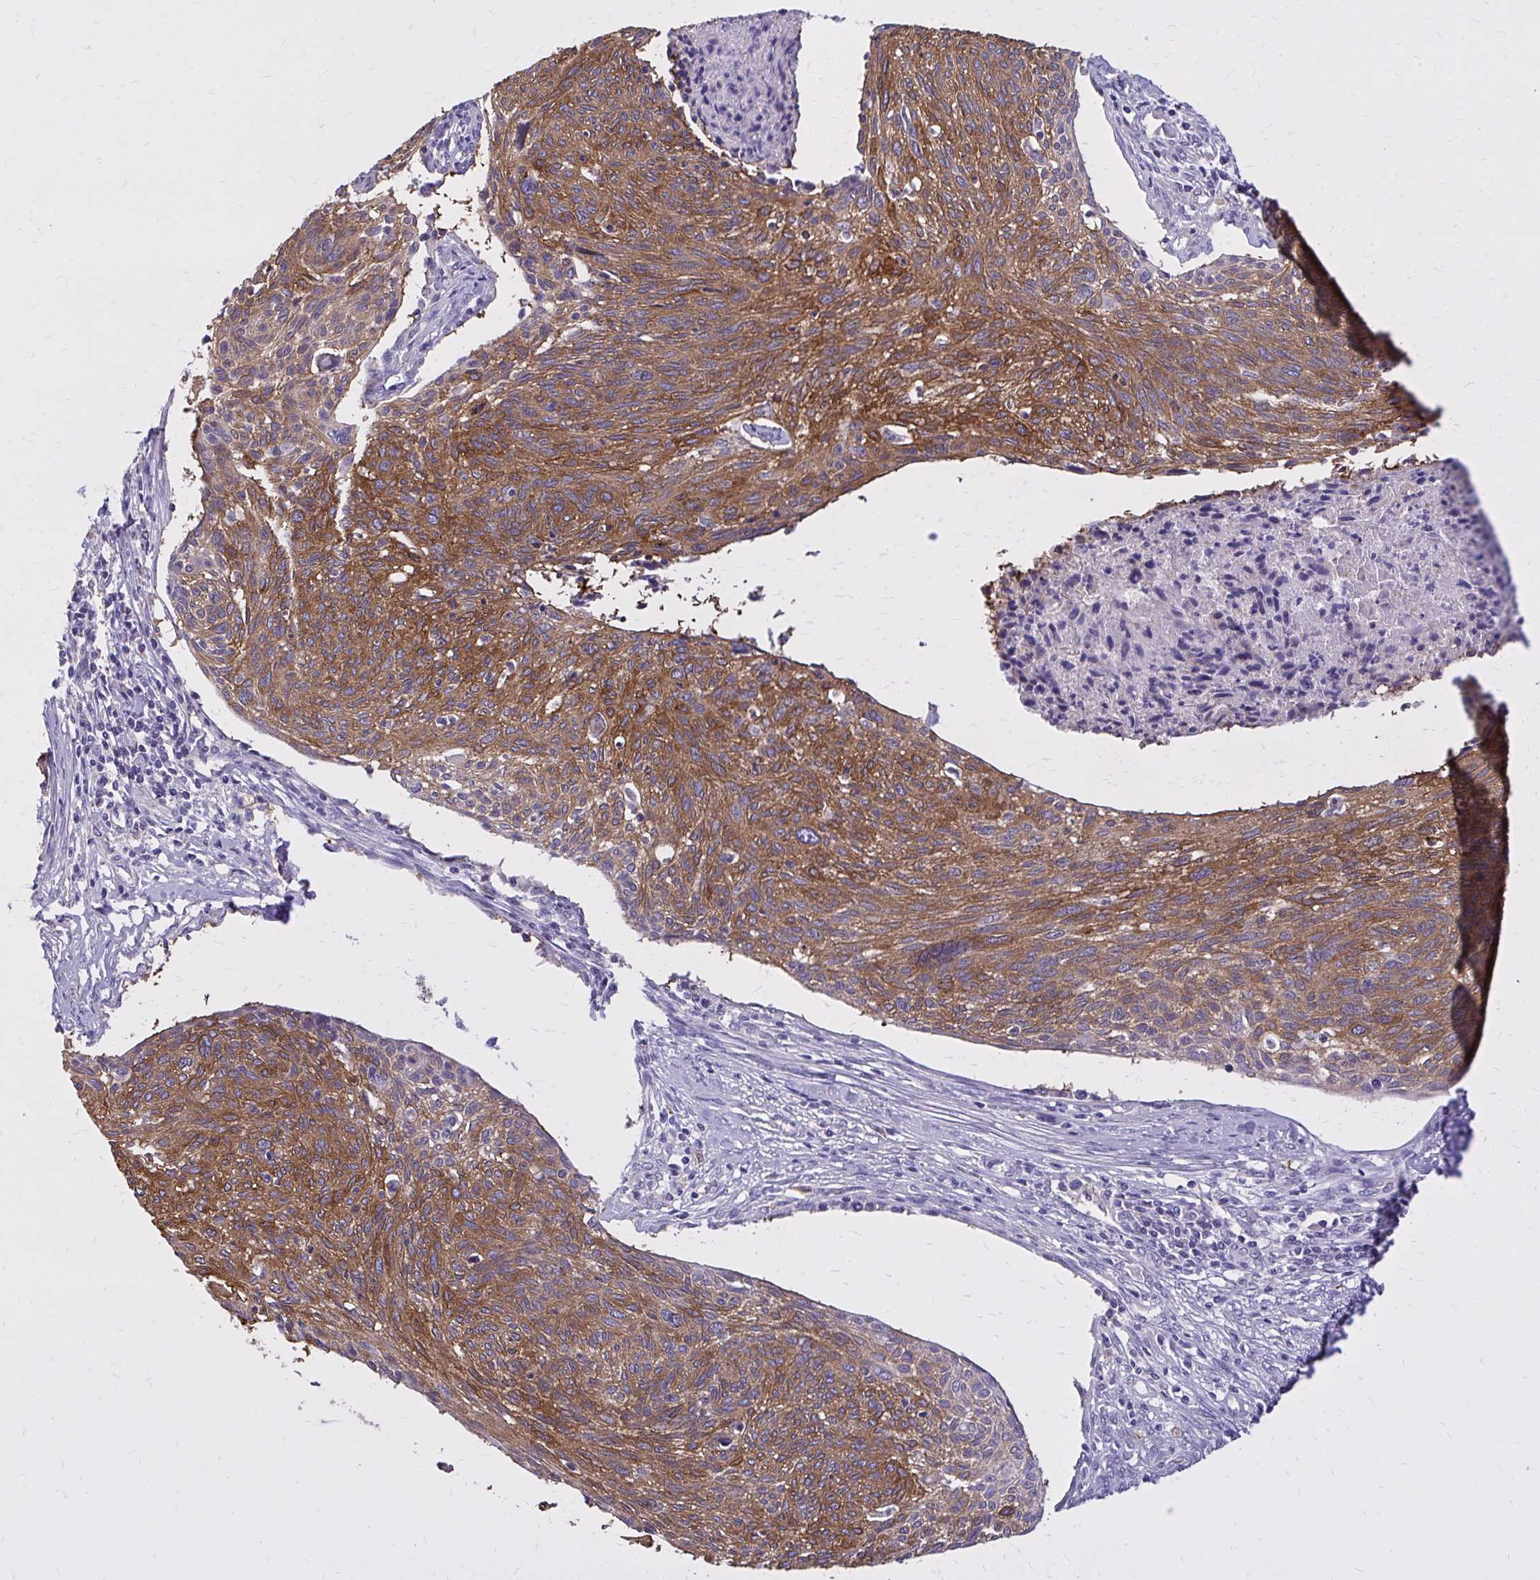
{"staining": {"intensity": "strong", "quantity": ">75%", "location": "cytoplasmic/membranous"}, "tissue": "cervical cancer", "cell_type": "Tumor cells", "image_type": "cancer", "snomed": [{"axis": "morphology", "description": "Squamous cell carcinoma, NOS"}, {"axis": "topography", "description": "Cervix"}], "caption": "Brown immunohistochemical staining in cervical cancer demonstrates strong cytoplasmic/membranous expression in about >75% of tumor cells.", "gene": "EPB41L1", "patient": {"sex": "female", "age": 49}}